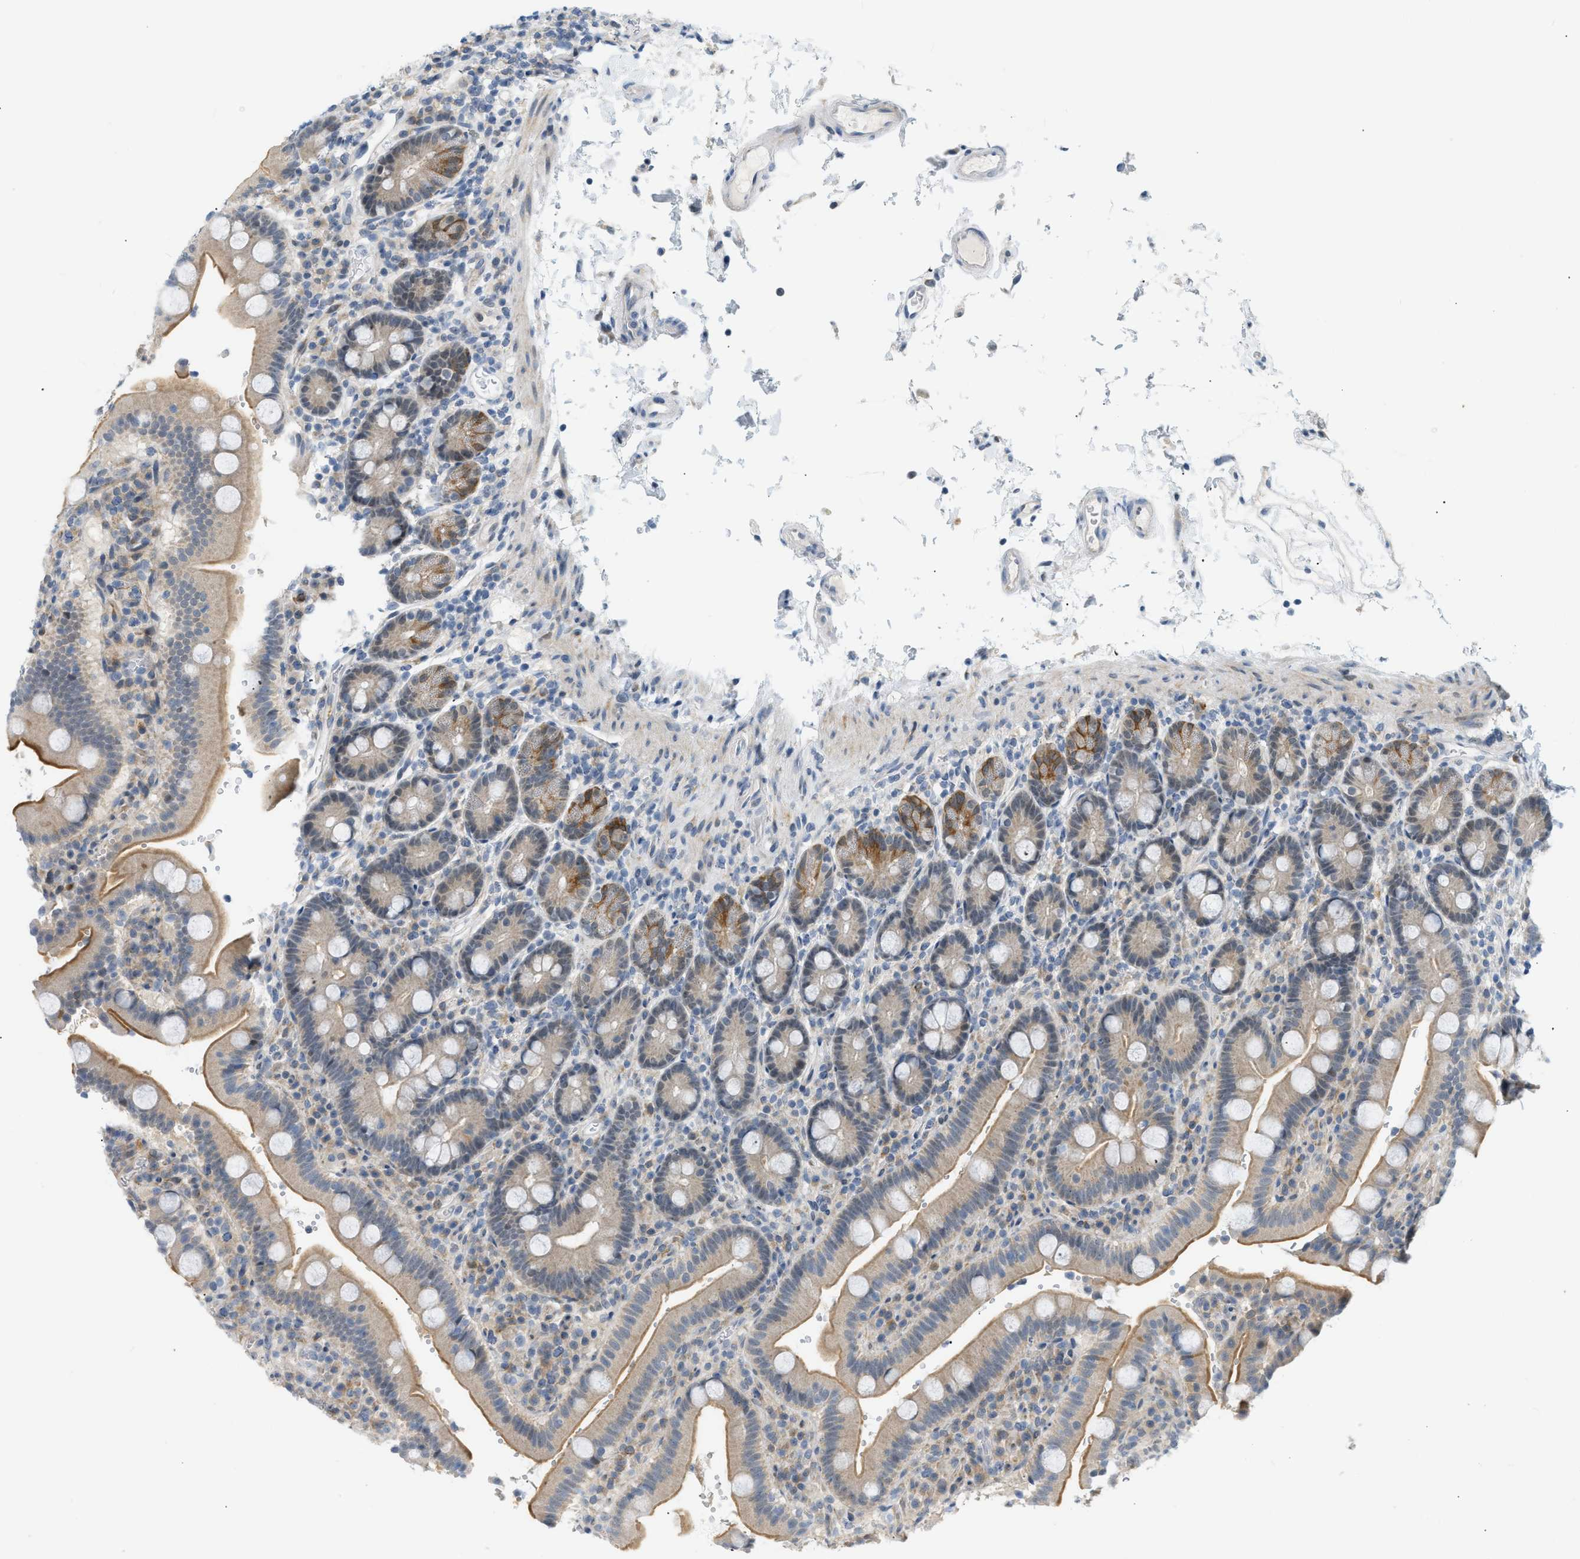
{"staining": {"intensity": "moderate", "quantity": ">75%", "location": "cytoplasmic/membranous"}, "tissue": "duodenum", "cell_type": "Glandular cells", "image_type": "normal", "snomed": [{"axis": "morphology", "description": "Normal tissue, NOS"}, {"axis": "topography", "description": "Small intestine, NOS"}], "caption": "The immunohistochemical stain highlights moderate cytoplasmic/membranous positivity in glandular cells of unremarkable duodenum.", "gene": "ZNF408", "patient": {"sex": "female", "age": 71}}